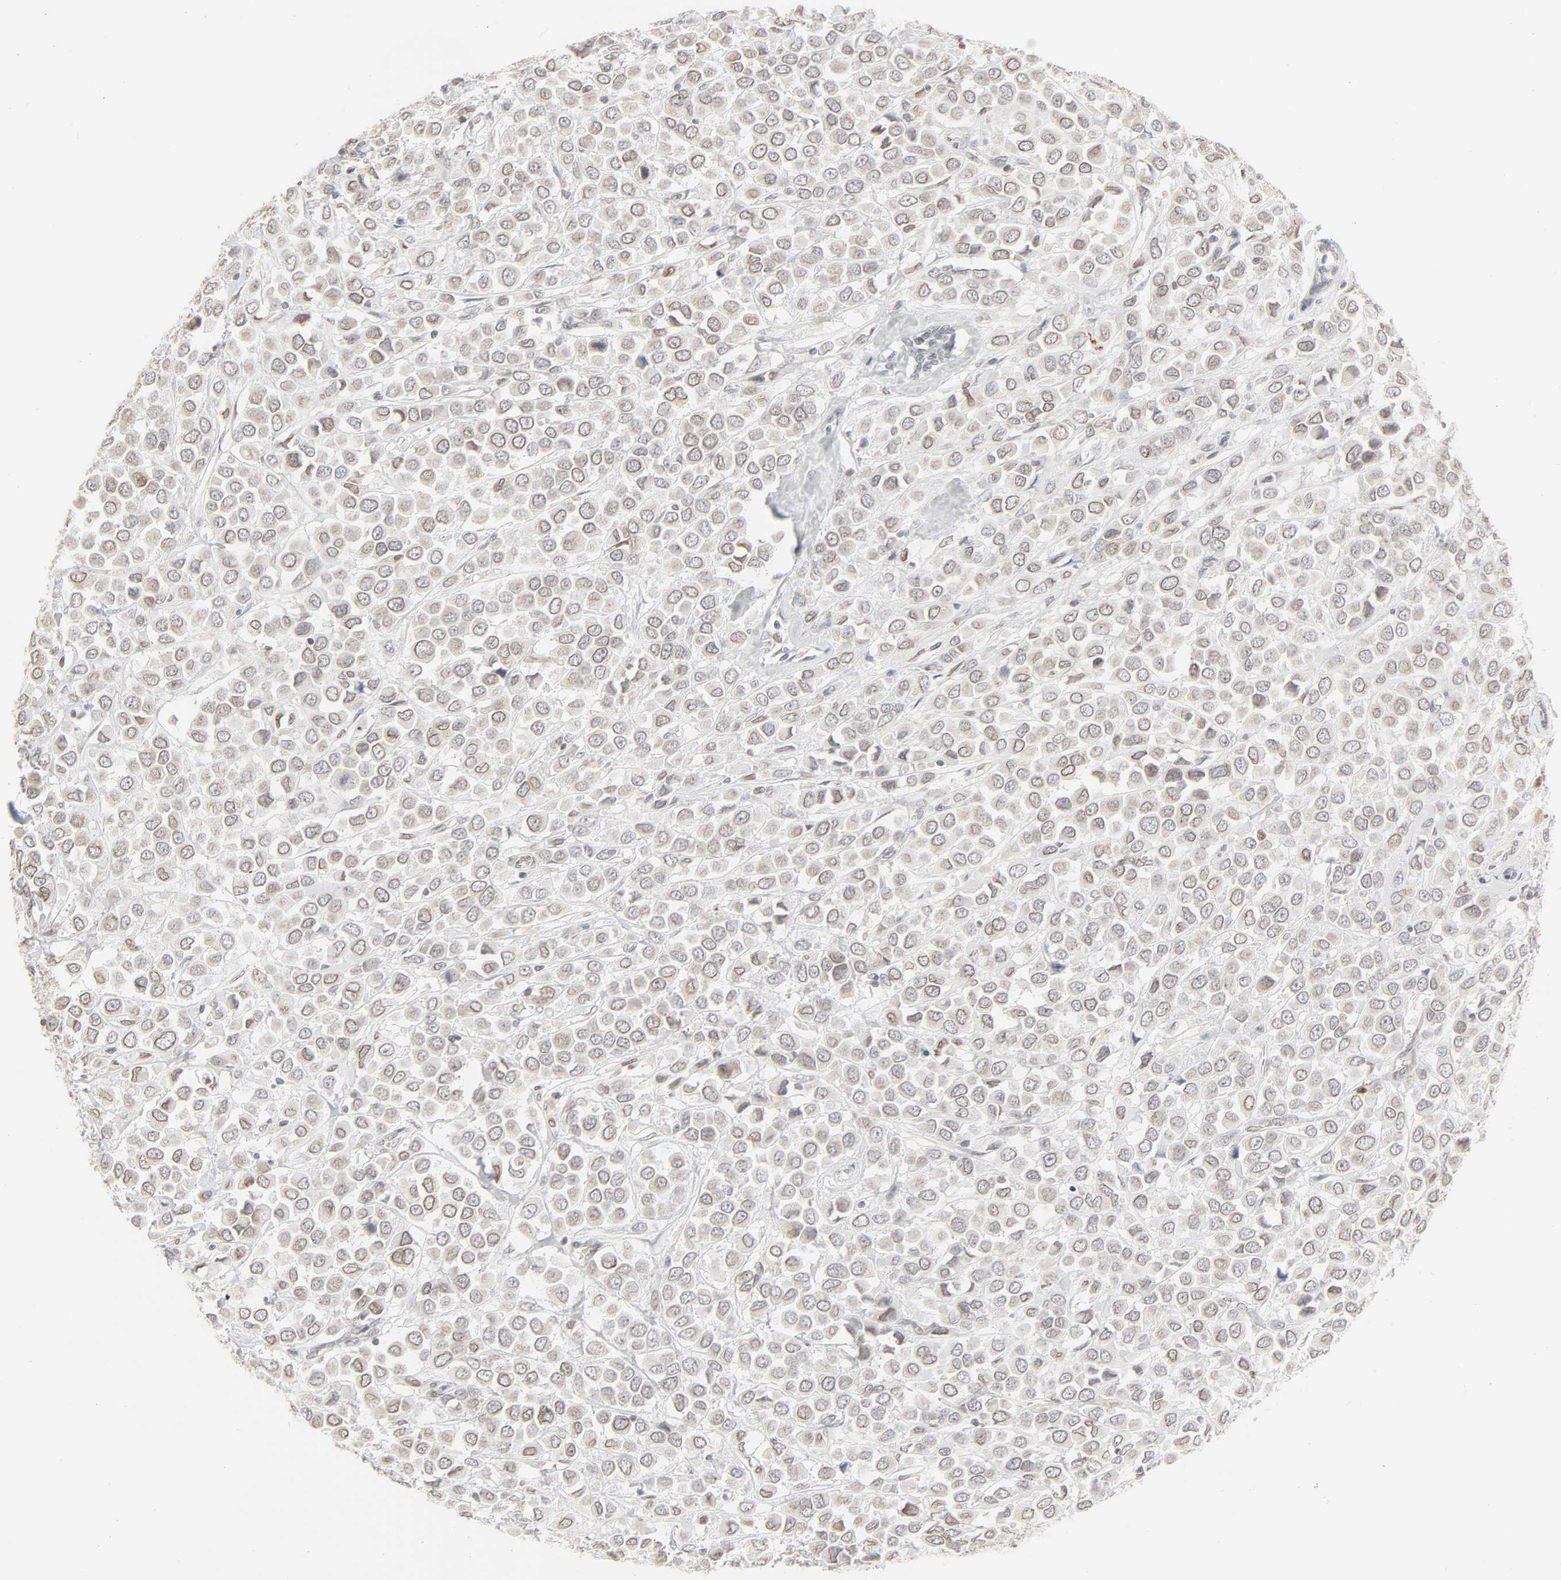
{"staining": {"intensity": "weak", "quantity": "25%-75%", "location": "cytoplasmic/membranous,nuclear"}, "tissue": "breast cancer", "cell_type": "Tumor cells", "image_type": "cancer", "snomed": [{"axis": "morphology", "description": "Duct carcinoma"}, {"axis": "topography", "description": "Breast"}], "caption": "Weak cytoplasmic/membranous and nuclear staining is present in about 25%-75% of tumor cells in breast infiltrating ductal carcinoma.", "gene": "MAD1L1", "patient": {"sex": "female", "age": 61}}